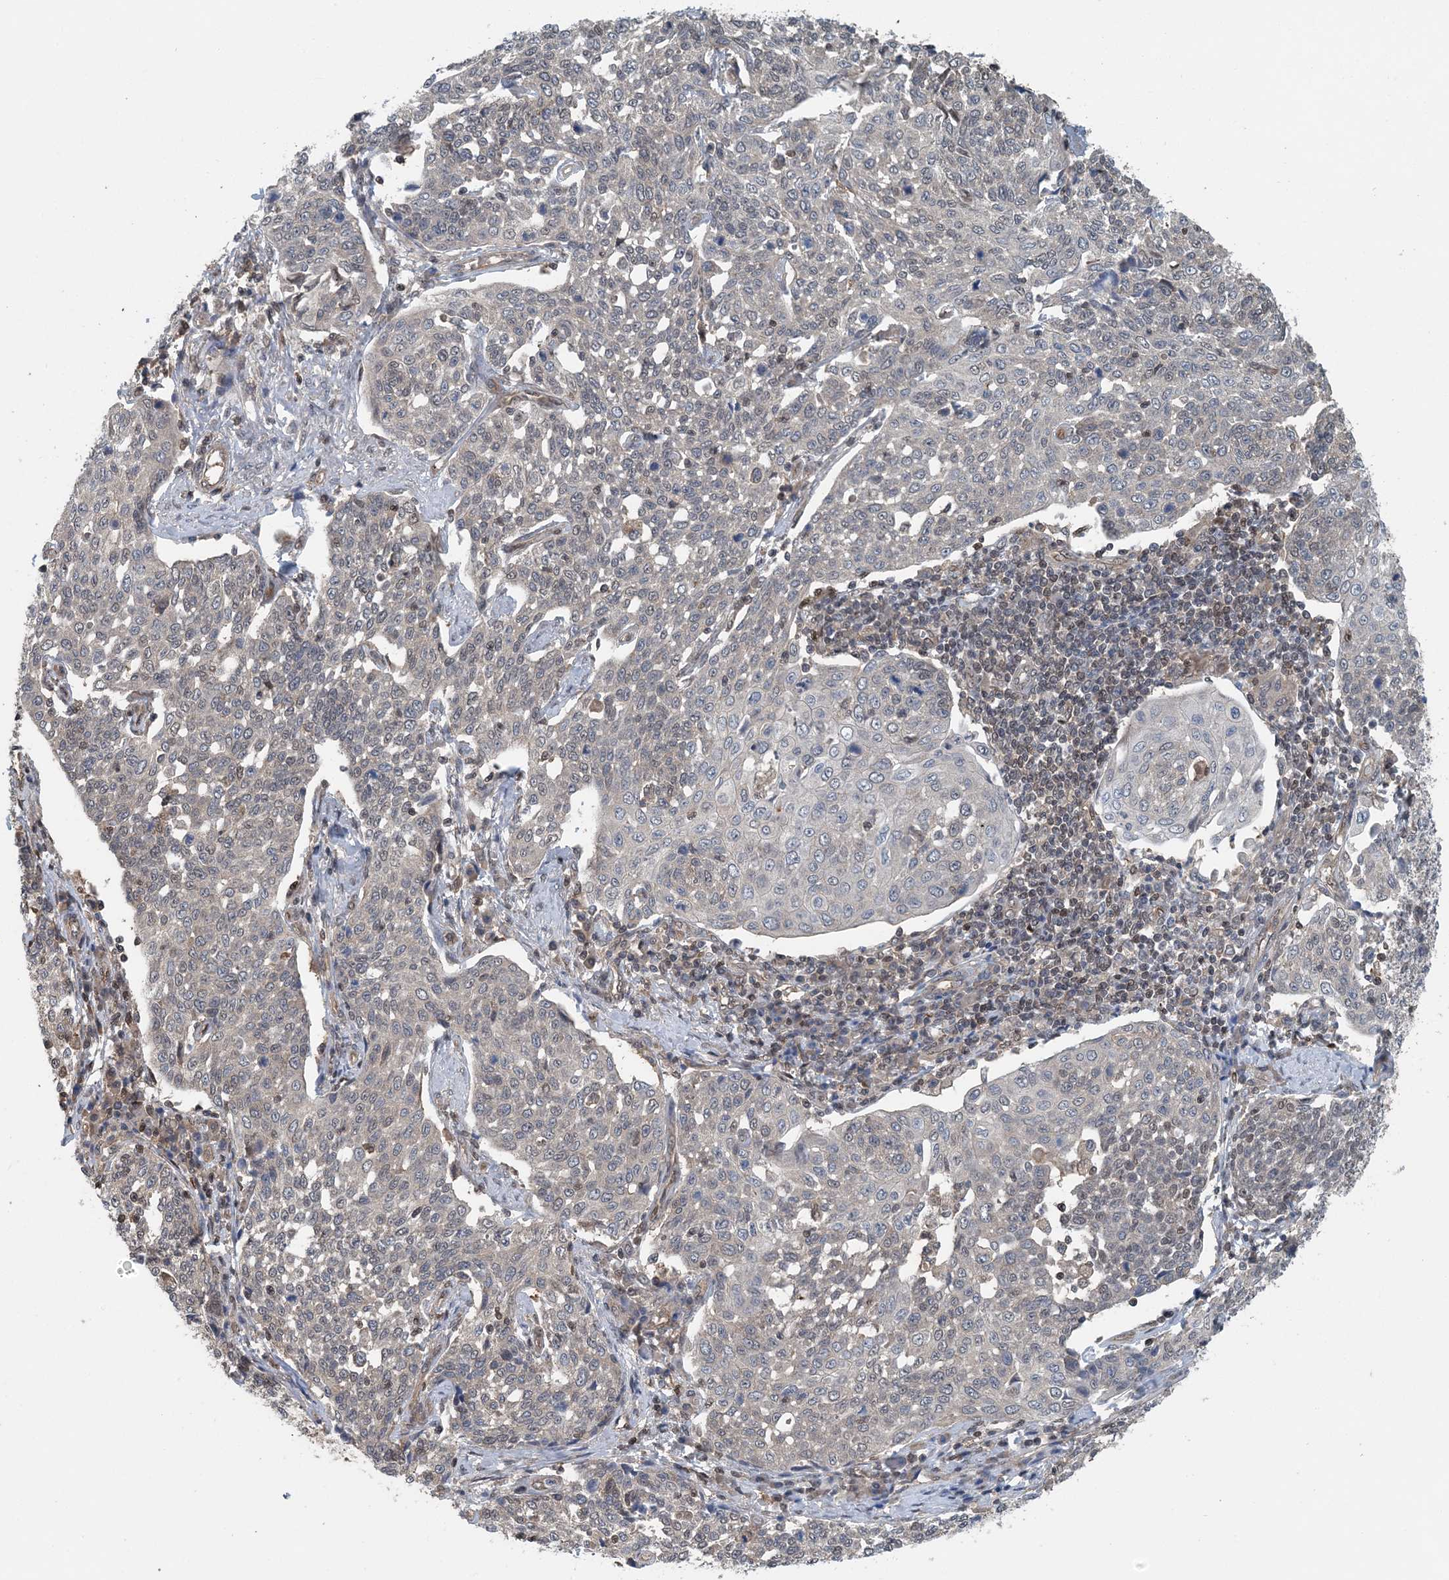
{"staining": {"intensity": "moderate", "quantity": "<25%", "location": "cytoplasmic/membranous,nuclear"}, "tissue": "cervical cancer", "cell_type": "Tumor cells", "image_type": "cancer", "snomed": [{"axis": "morphology", "description": "Squamous cell carcinoma, NOS"}, {"axis": "topography", "description": "Cervix"}], "caption": "About <25% of tumor cells in human squamous cell carcinoma (cervical) show moderate cytoplasmic/membranous and nuclear protein positivity as visualized by brown immunohistochemical staining.", "gene": "HIKESHI", "patient": {"sex": "female", "age": 34}}